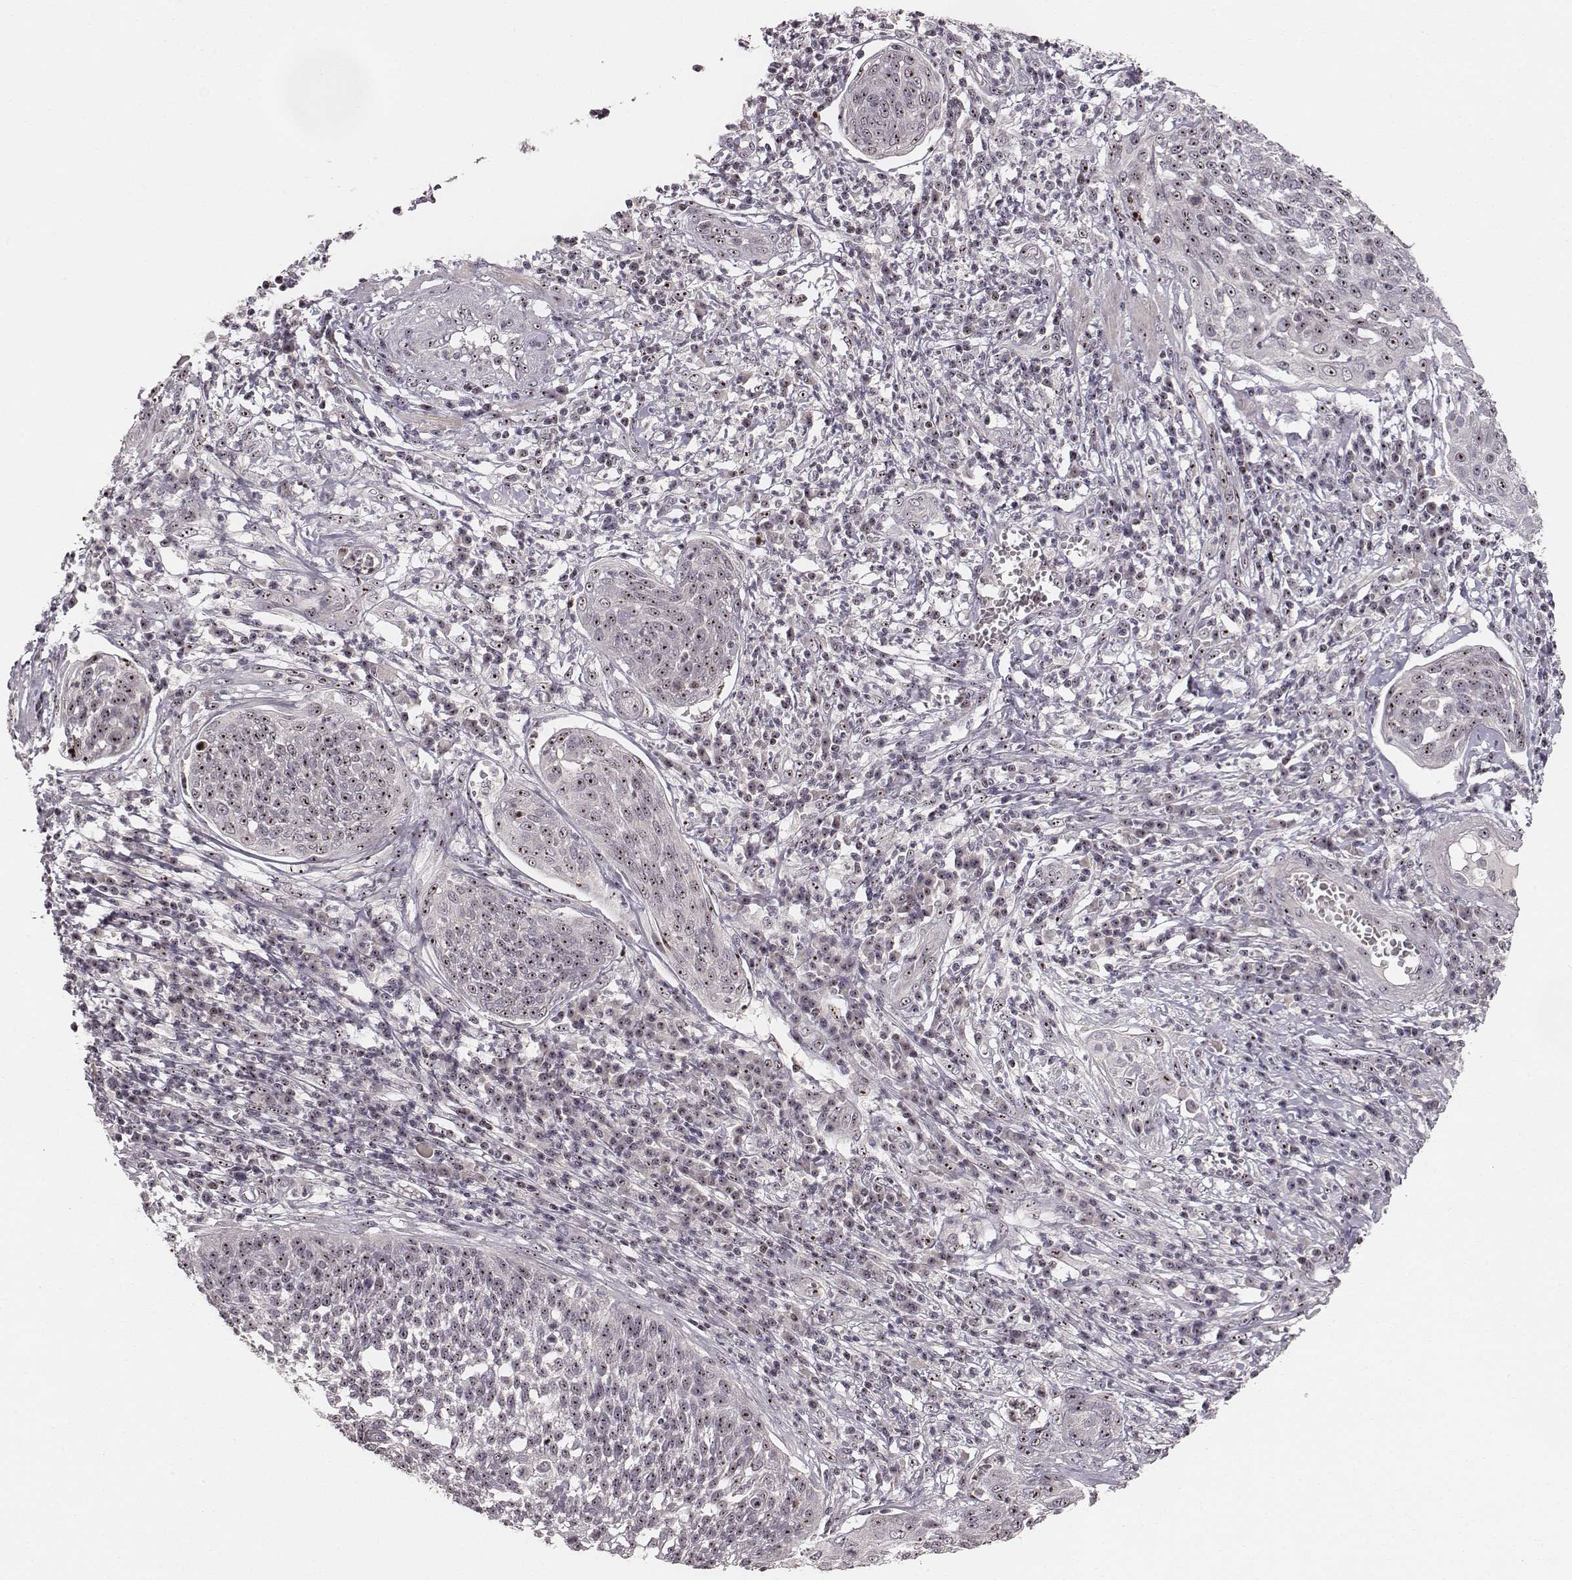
{"staining": {"intensity": "moderate", "quantity": ">75%", "location": "nuclear"}, "tissue": "cervical cancer", "cell_type": "Tumor cells", "image_type": "cancer", "snomed": [{"axis": "morphology", "description": "Squamous cell carcinoma, NOS"}, {"axis": "topography", "description": "Cervix"}], "caption": "A brown stain shows moderate nuclear staining of a protein in human cervical cancer (squamous cell carcinoma) tumor cells. Nuclei are stained in blue.", "gene": "NOP56", "patient": {"sex": "female", "age": 34}}